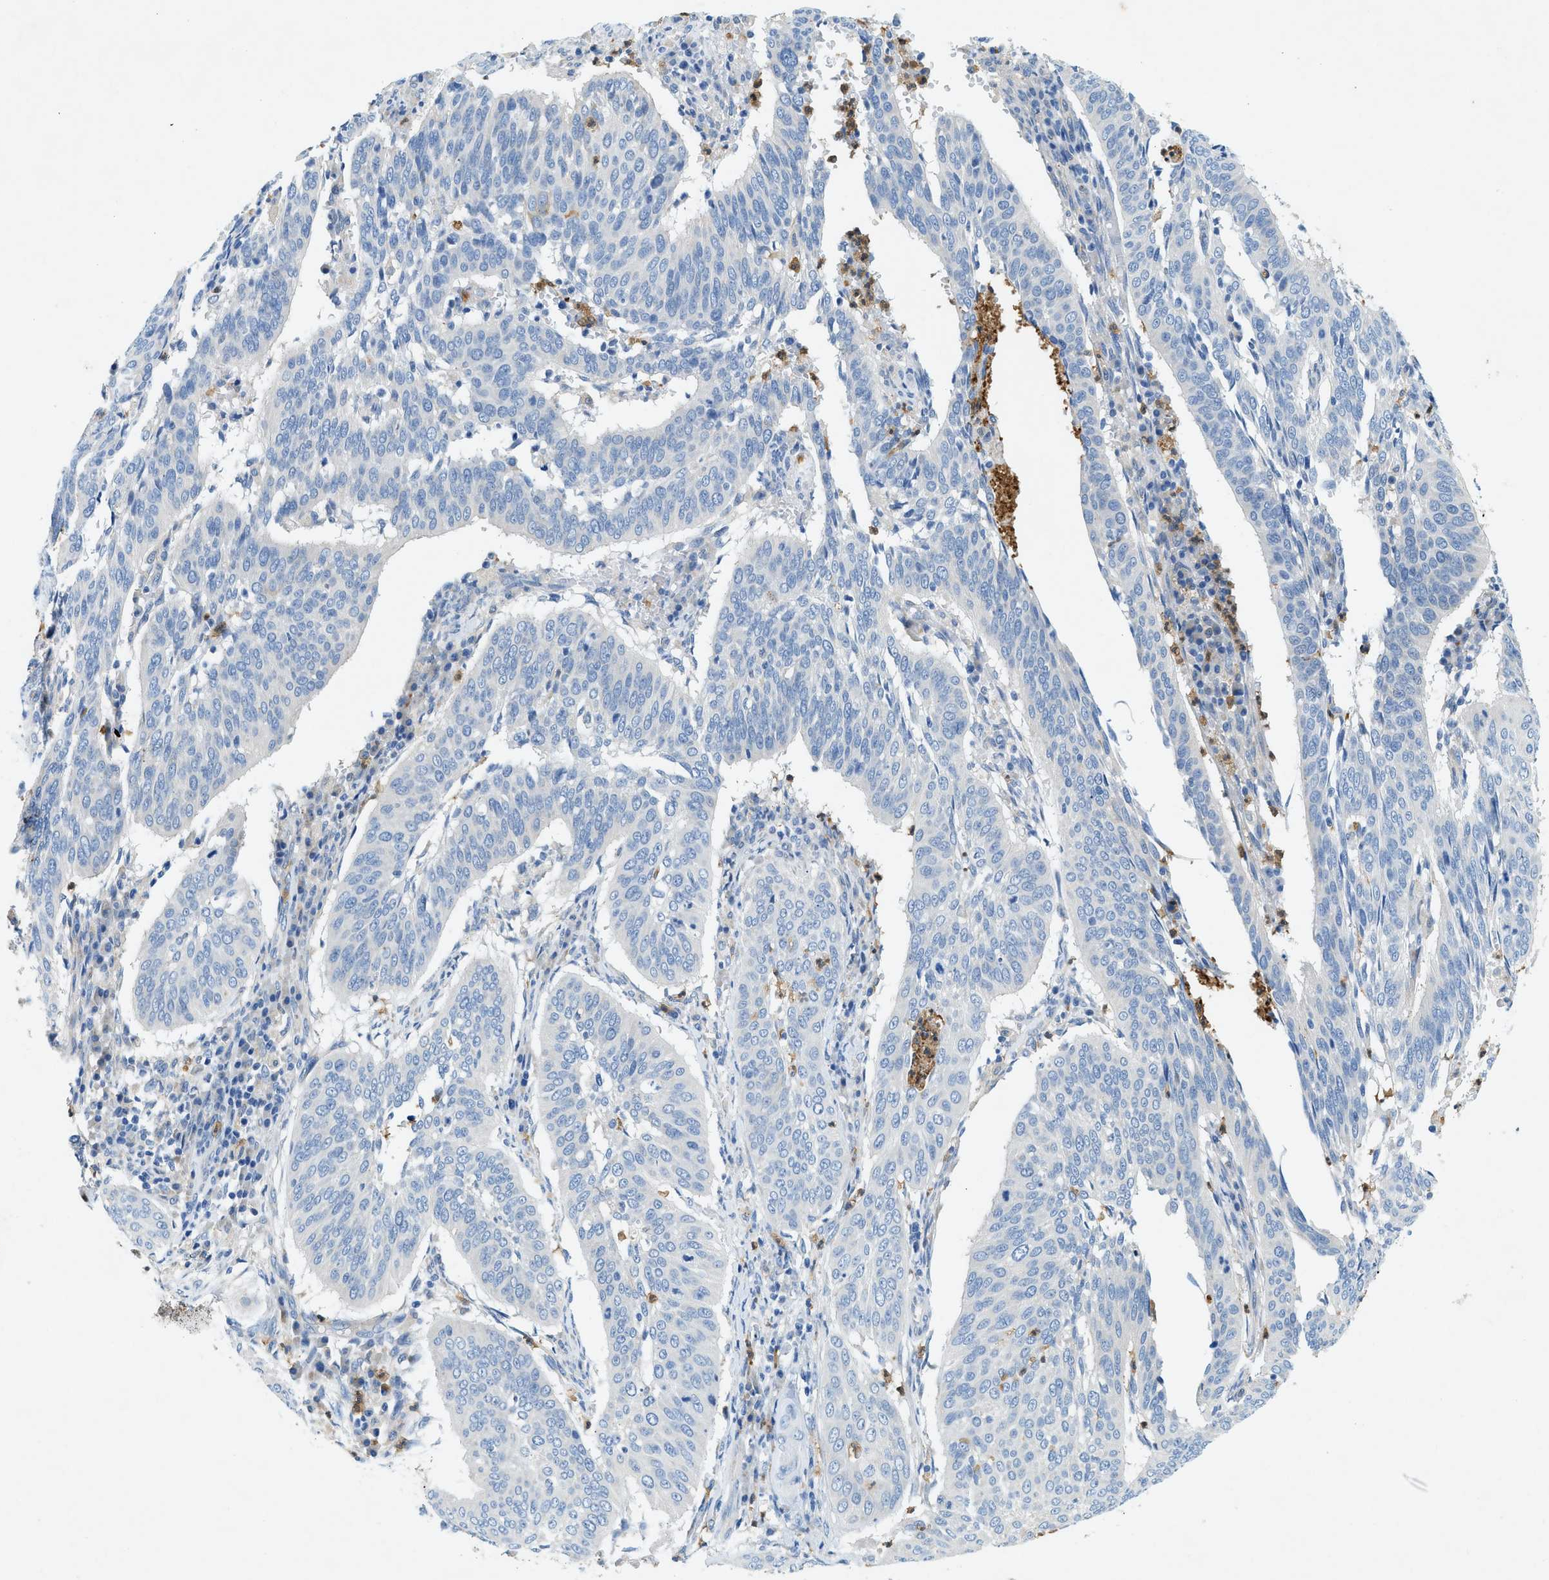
{"staining": {"intensity": "negative", "quantity": "none", "location": "none"}, "tissue": "cervical cancer", "cell_type": "Tumor cells", "image_type": "cancer", "snomed": [{"axis": "morphology", "description": "Normal tissue, NOS"}, {"axis": "morphology", "description": "Squamous cell carcinoma, NOS"}, {"axis": "topography", "description": "Cervix"}], "caption": "High magnification brightfield microscopy of cervical cancer stained with DAB (brown) and counterstained with hematoxylin (blue): tumor cells show no significant staining.", "gene": "ZDHHC13", "patient": {"sex": "female", "age": 39}}